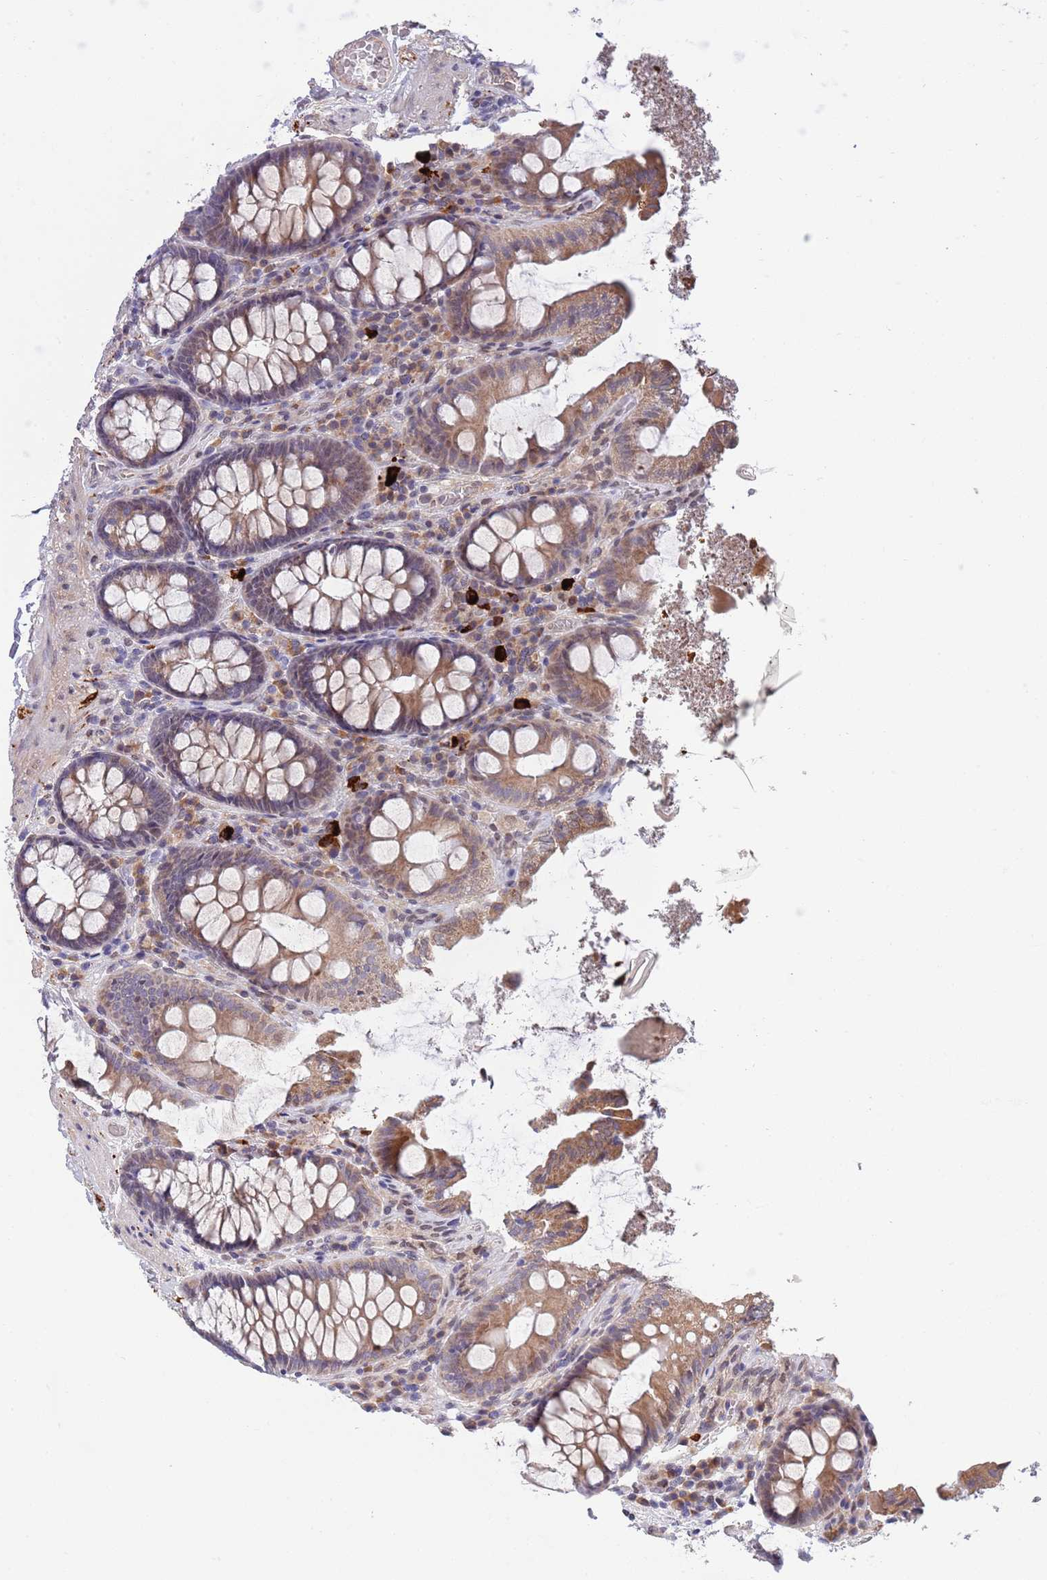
{"staining": {"intensity": "weak", "quantity": ">75%", "location": "cytoplasmic/membranous"}, "tissue": "colon", "cell_type": "Endothelial cells", "image_type": "normal", "snomed": [{"axis": "morphology", "description": "Normal tissue, NOS"}, {"axis": "topography", "description": "Colon"}], "caption": "Immunohistochemical staining of unremarkable colon shows low levels of weak cytoplasmic/membranous expression in approximately >75% of endothelial cells. (Stains: DAB in brown, nuclei in blue, Microscopy: brightfield microscopy at high magnification).", "gene": "NLRP6", "patient": {"sex": "male", "age": 84}}